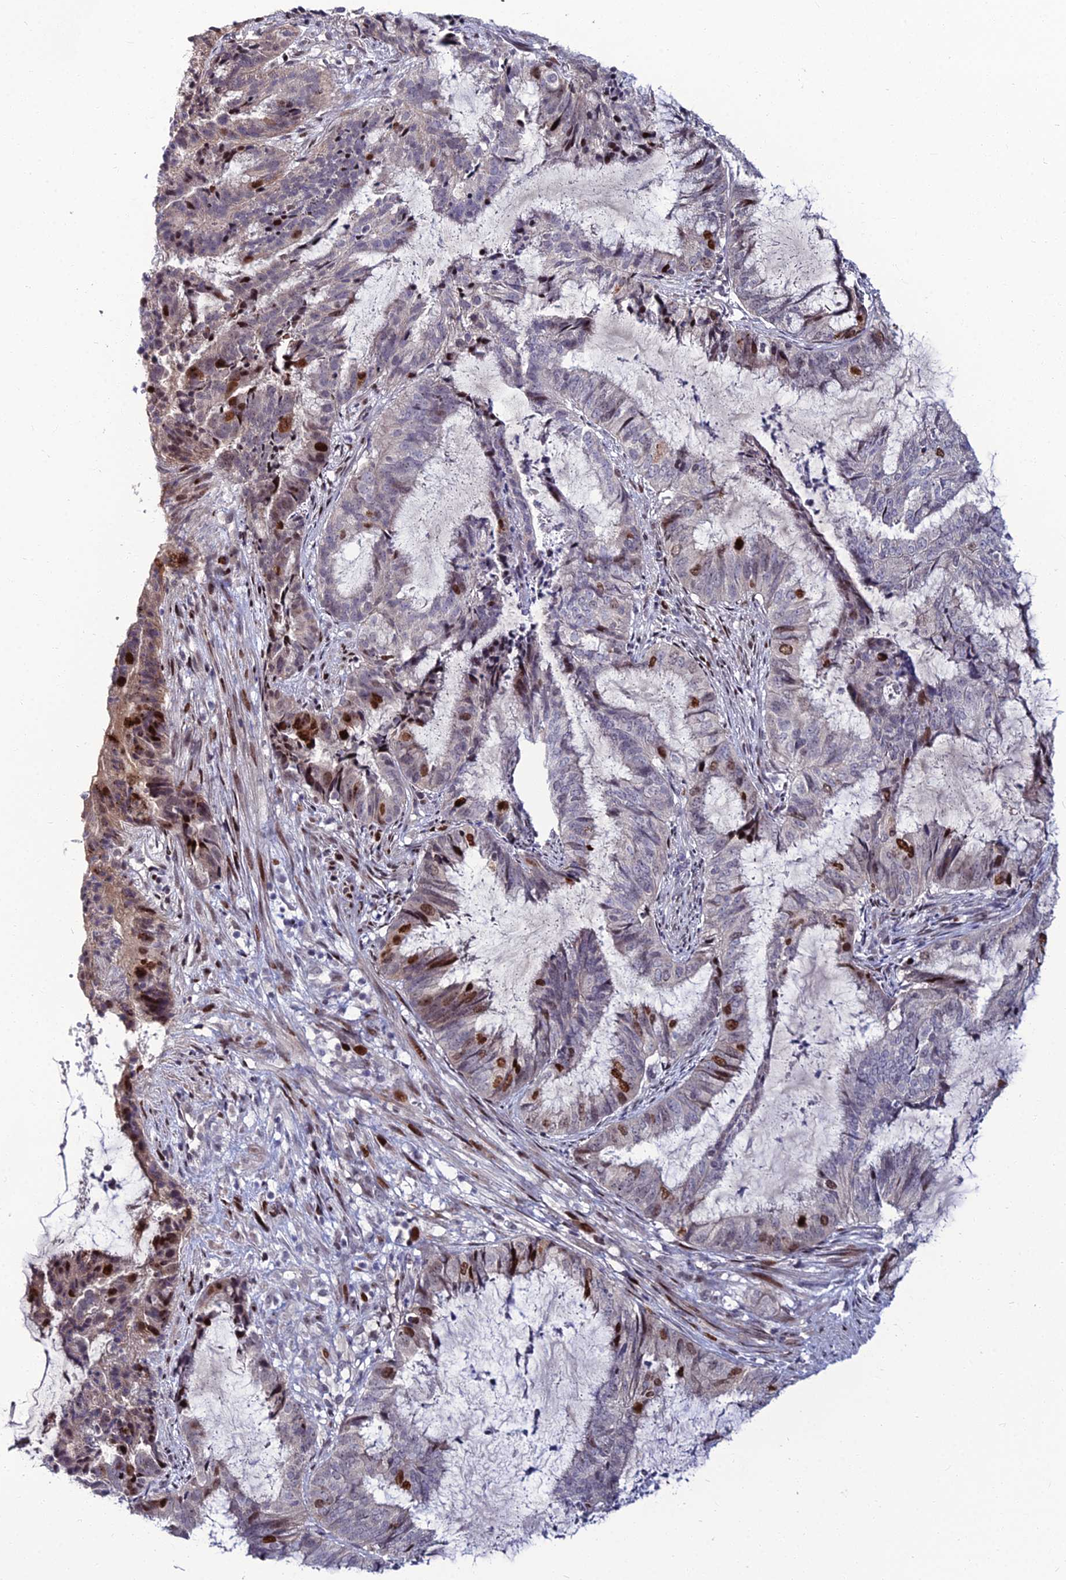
{"staining": {"intensity": "strong", "quantity": "<25%", "location": "nuclear"}, "tissue": "endometrial cancer", "cell_type": "Tumor cells", "image_type": "cancer", "snomed": [{"axis": "morphology", "description": "Adenocarcinoma, NOS"}, {"axis": "topography", "description": "Endometrium"}], "caption": "Protein analysis of adenocarcinoma (endometrial) tissue reveals strong nuclear positivity in approximately <25% of tumor cells.", "gene": "TAF9B", "patient": {"sex": "female", "age": 51}}